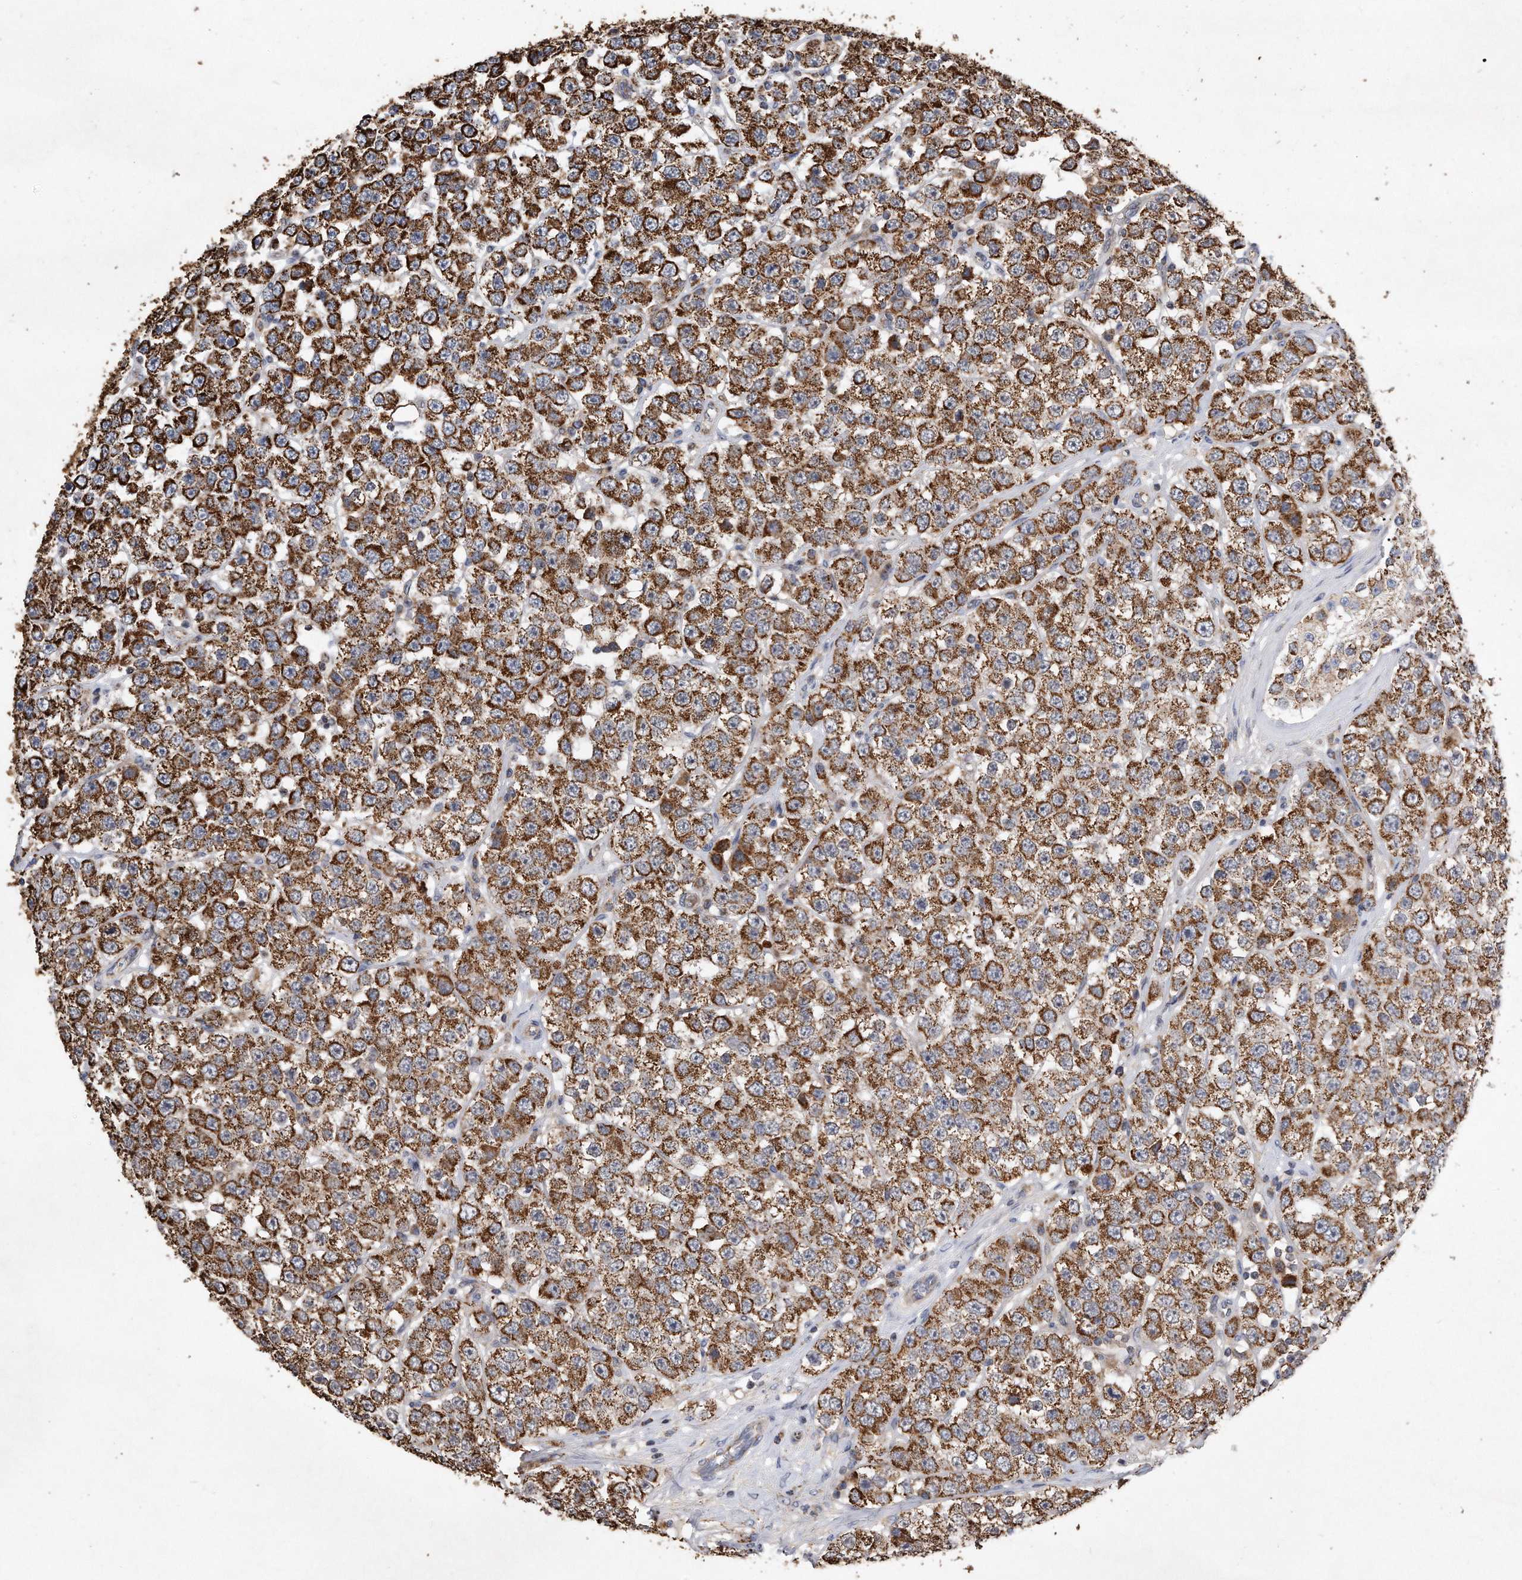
{"staining": {"intensity": "moderate", "quantity": ">75%", "location": "cytoplasmic/membranous"}, "tissue": "testis cancer", "cell_type": "Tumor cells", "image_type": "cancer", "snomed": [{"axis": "morphology", "description": "Seminoma, NOS"}, {"axis": "topography", "description": "Testis"}], "caption": "There is medium levels of moderate cytoplasmic/membranous positivity in tumor cells of testis cancer, as demonstrated by immunohistochemical staining (brown color).", "gene": "PPP5C", "patient": {"sex": "male", "age": 28}}